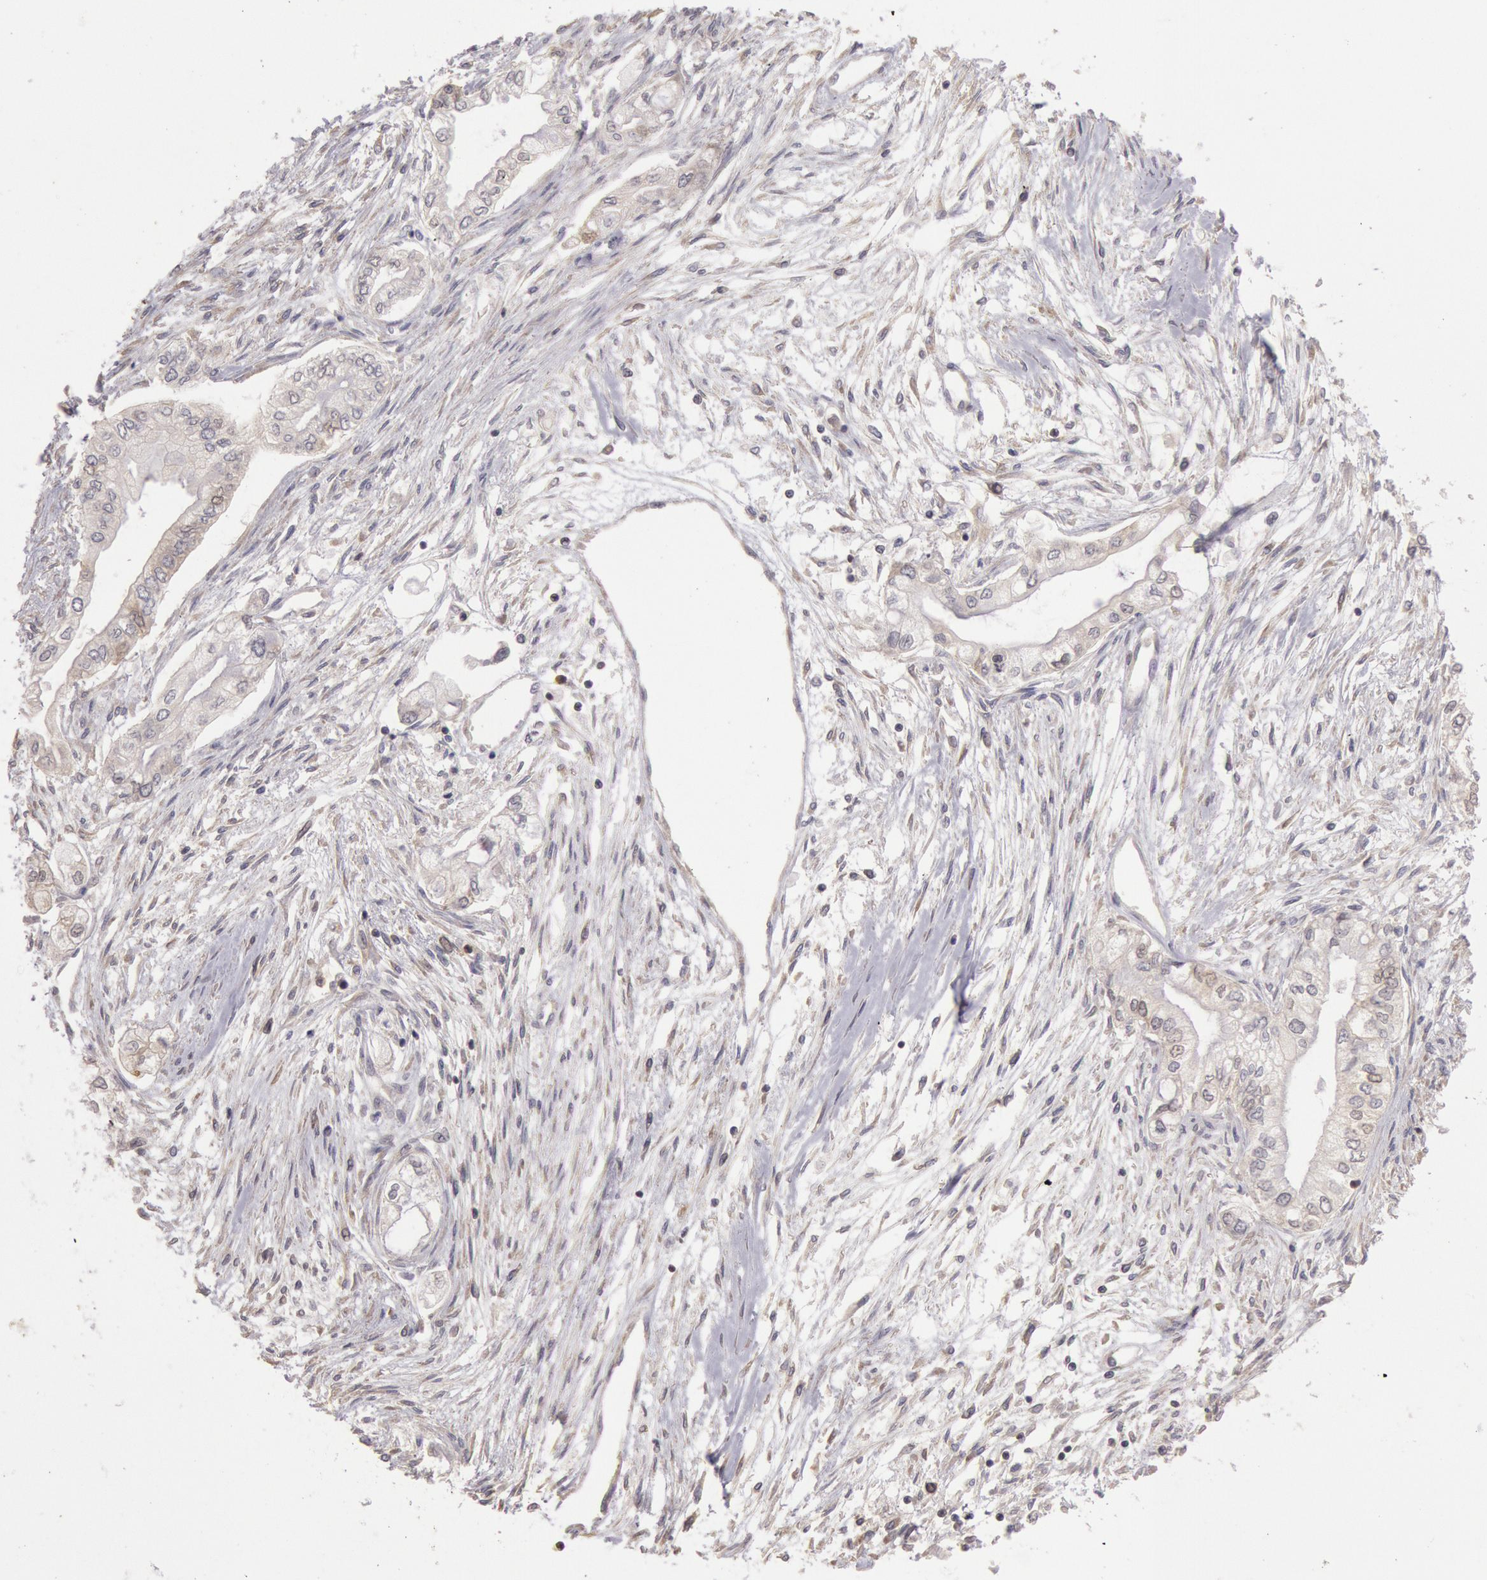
{"staining": {"intensity": "weak", "quantity": "25%-75%", "location": "cytoplasmic/membranous"}, "tissue": "pancreatic cancer", "cell_type": "Tumor cells", "image_type": "cancer", "snomed": [{"axis": "morphology", "description": "Adenocarcinoma, NOS"}, {"axis": "topography", "description": "Pancreas"}], "caption": "DAB immunohistochemical staining of adenocarcinoma (pancreatic) shows weak cytoplasmic/membranous protein staining in approximately 25%-75% of tumor cells.", "gene": "NMT2", "patient": {"sex": "male", "age": 79}}